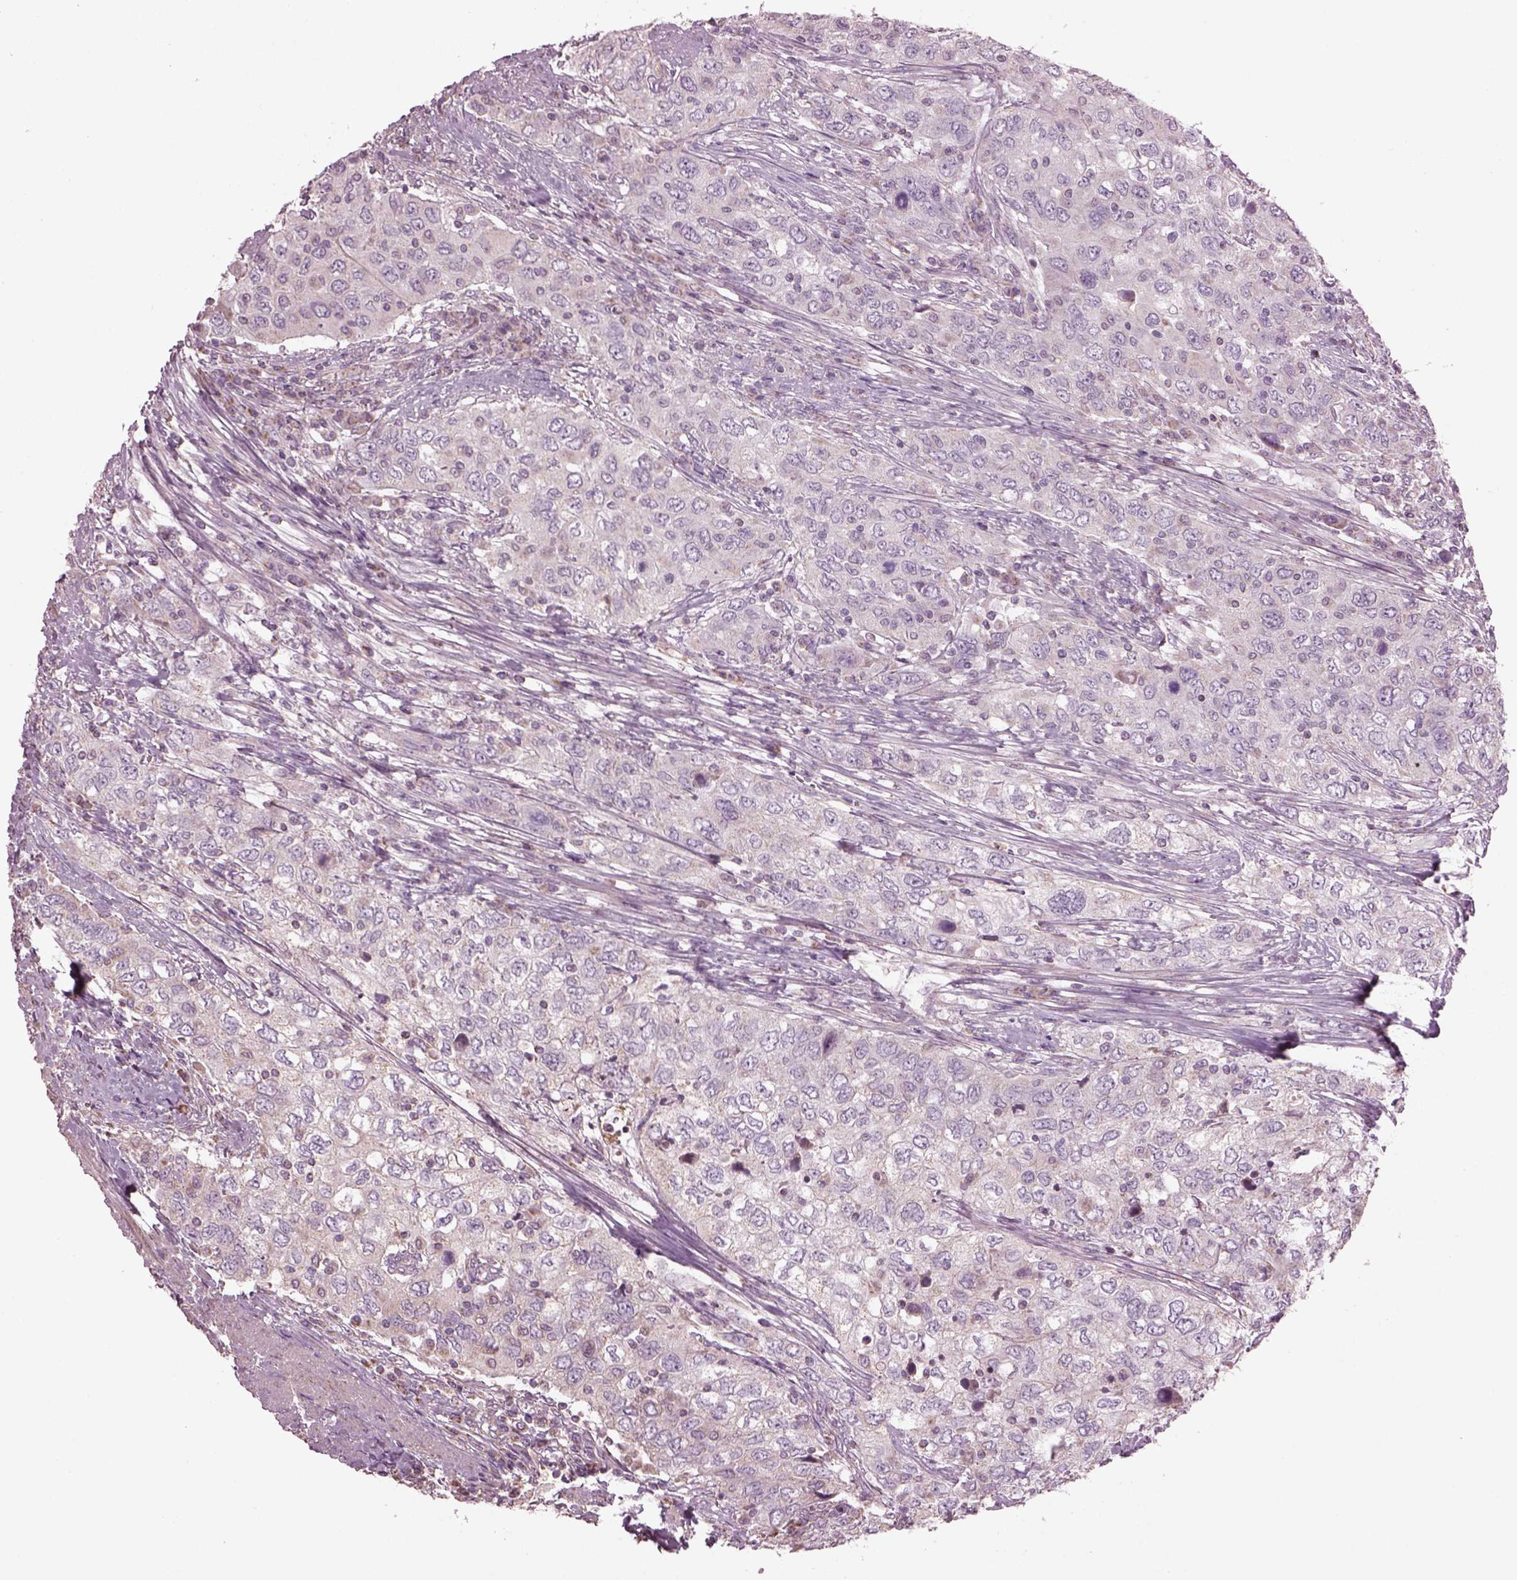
{"staining": {"intensity": "negative", "quantity": "none", "location": "none"}, "tissue": "urothelial cancer", "cell_type": "Tumor cells", "image_type": "cancer", "snomed": [{"axis": "morphology", "description": "Urothelial carcinoma, High grade"}, {"axis": "topography", "description": "Urinary bladder"}], "caption": "IHC histopathology image of neoplastic tissue: human urothelial cancer stained with DAB displays no significant protein positivity in tumor cells.", "gene": "SPATA7", "patient": {"sex": "male", "age": 76}}